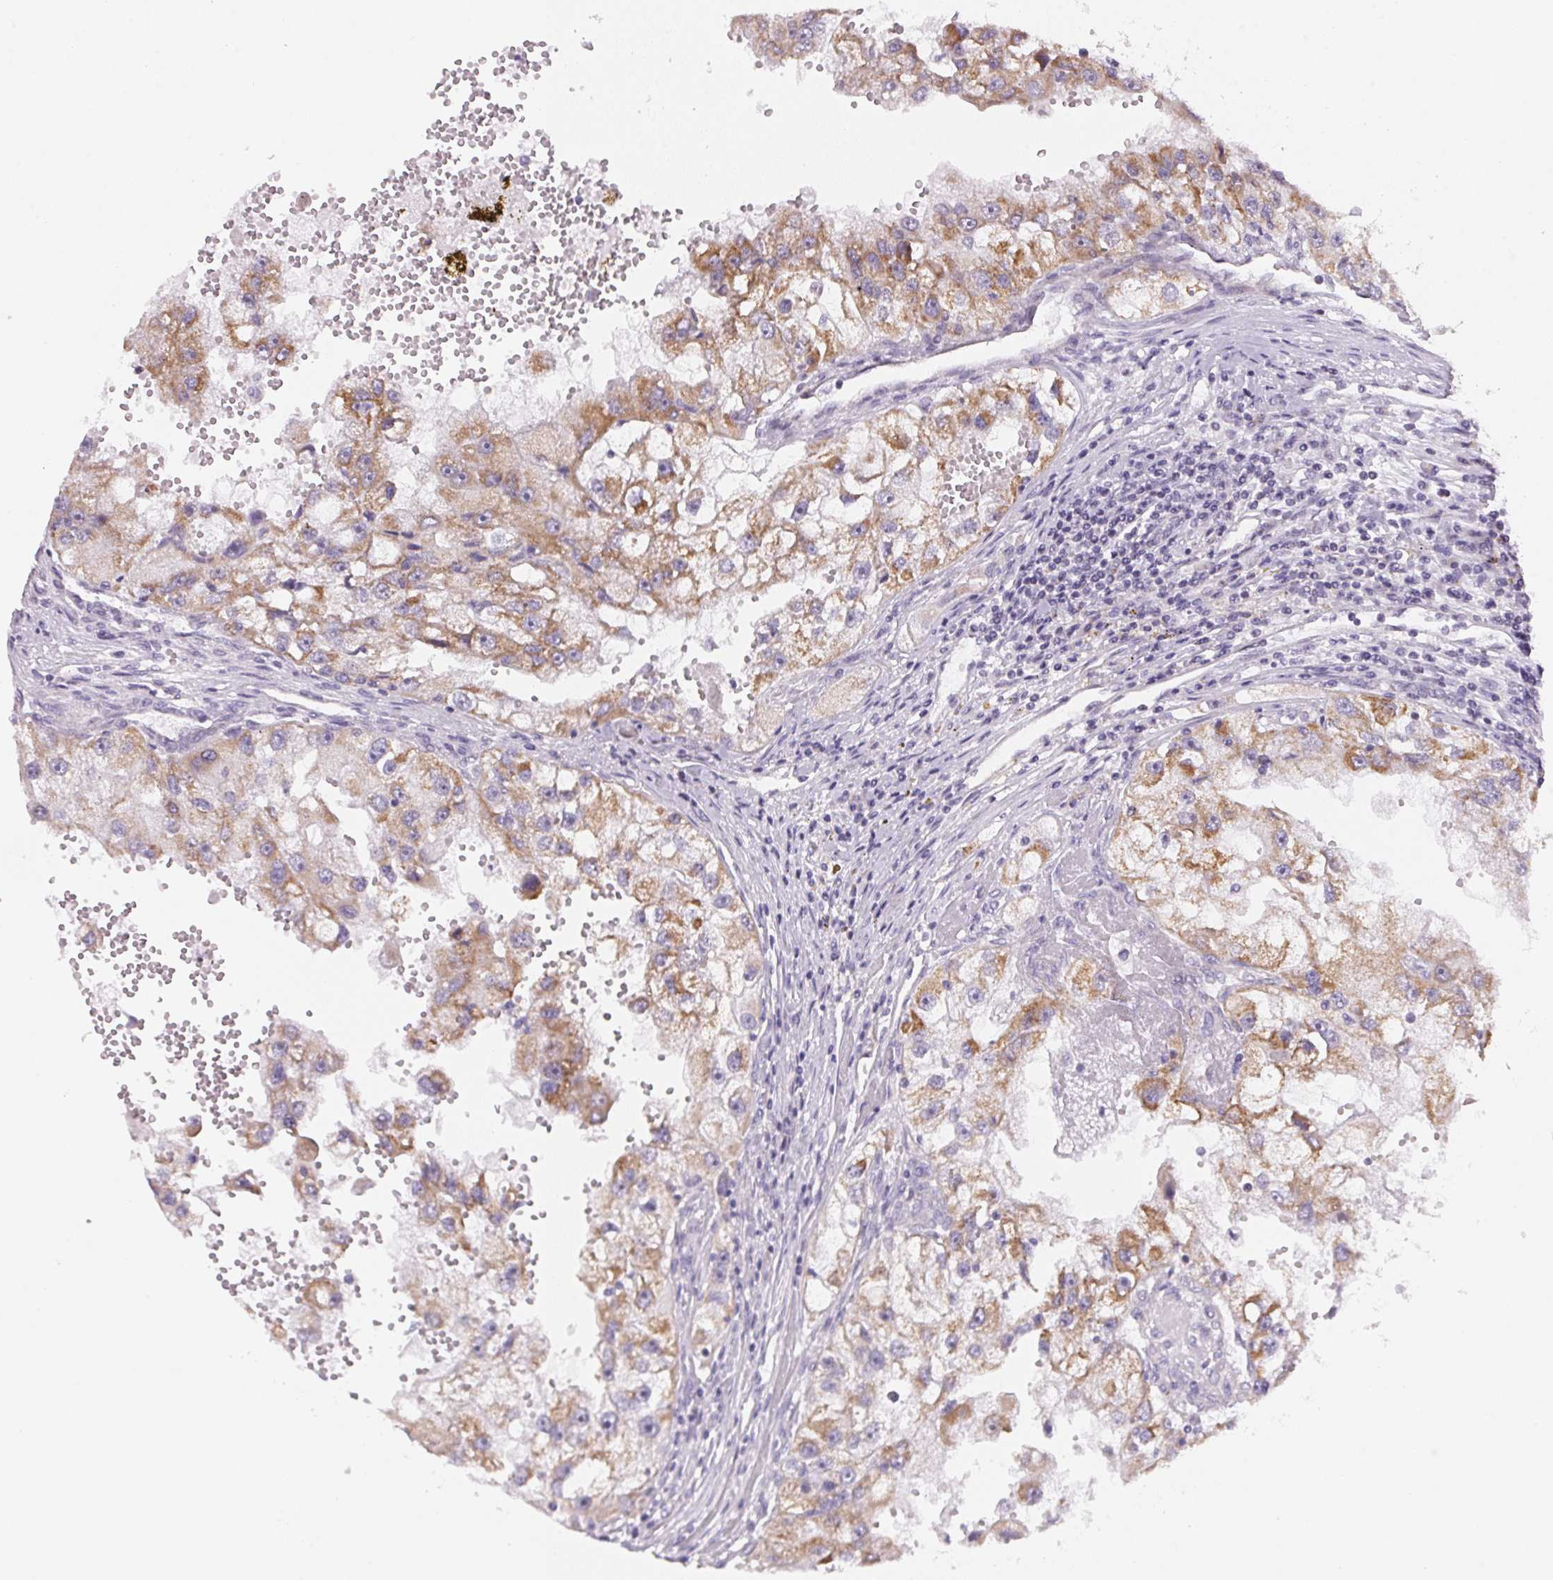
{"staining": {"intensity": "moderate", "quantity": ">75%", "location": "cytoplasmic/membranous"}, "tissue": "renal cancer", "cell_type": "Tumor cells", "image_type": "cancer", "snomed": [{"axis": "morphology", "description": "Adenocarcinoma, NOS"}, {"axis": "topography", "description": "Kidney"}], "caption": "This is a micrograph of immunohistochemistry staining of renal cancer (adenocarcinoma), which shows moderate staining in the cytoplasmic/membranous of tumor cells.", "gene": "GIPC2", "patient": {"sex": "male", "age": 63}}